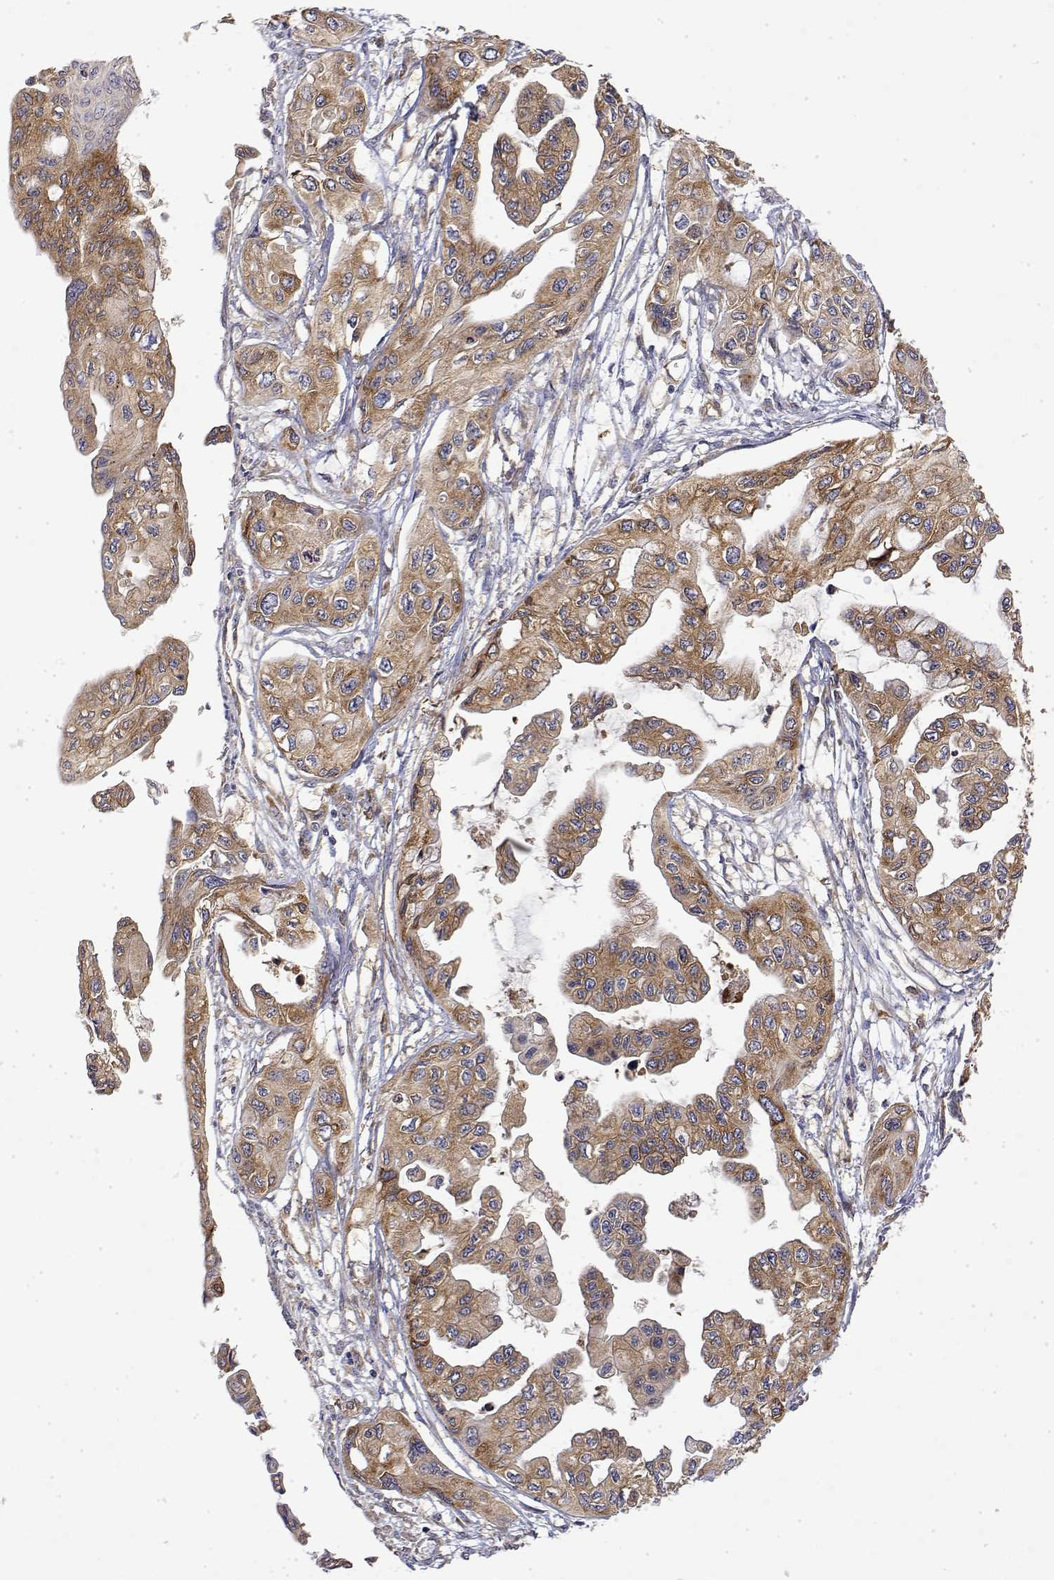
{"staining": {"intensity": "moderate", "quantity": ">75%", "location": "cytoplasmic/membranous"}, "tissue": "pancreatic cancer", "cell_type": "Tumor cells", "image_type": "cancer", "snomed": [{"axis": "morphology", "description": "Adenocarcinoma, NOS"}, {"axis": "topography", "description": "Pancreas"}], "caption": "Tumor cells exhibit moderate cytoplasmic/membranous positivity in approximately >75% of cells in pancreatic adenocarcinoma. The protein is stained brown, and the nuclei are stained in blue (DAB IHC with brightfield microscopy, high magnification).", "gene": "PACSIN2", "patient": {"sex": "female", "age": 76}}